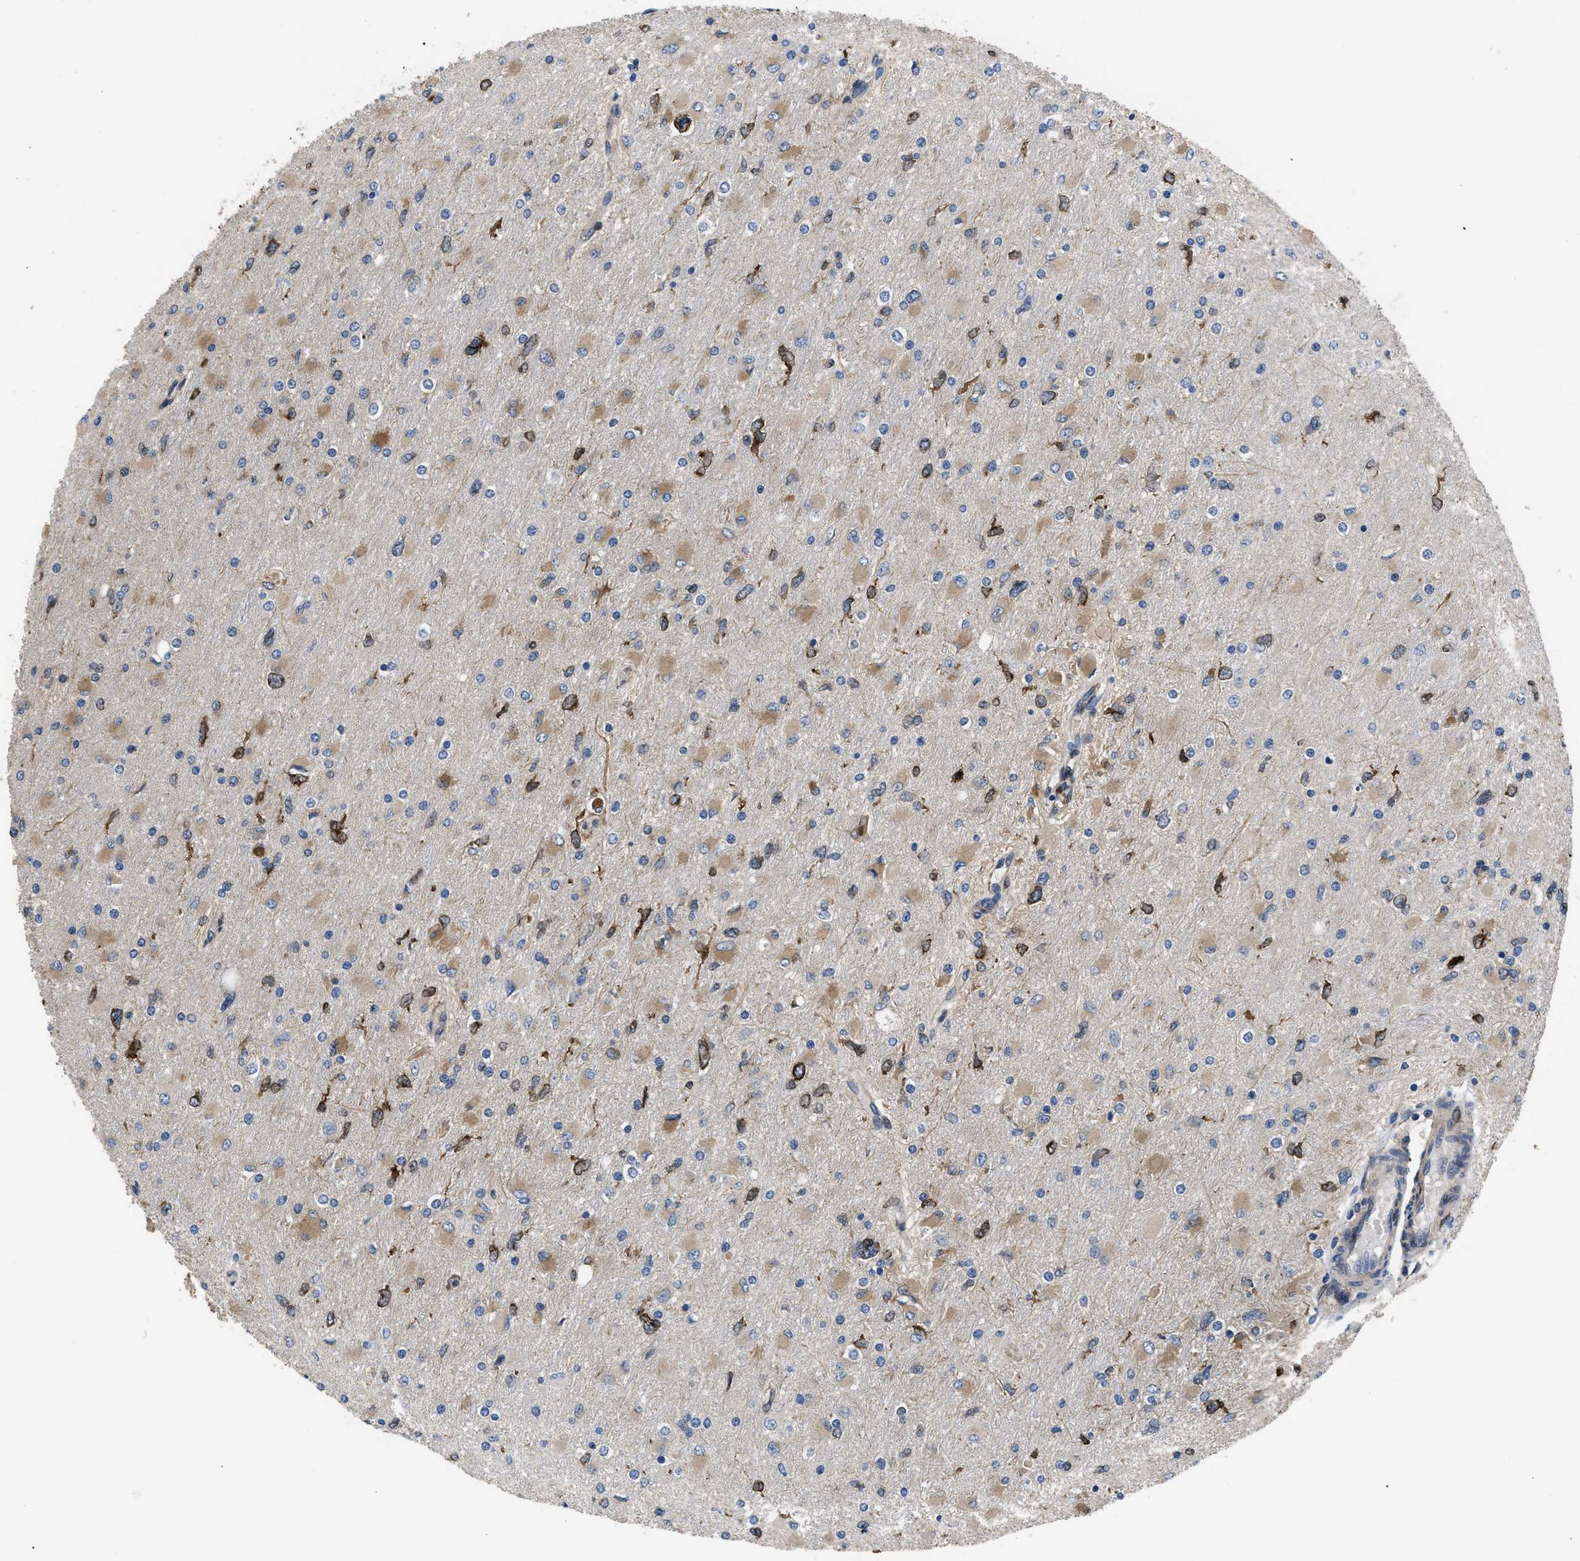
{"staining": {"intensity": "weak", "quantity": ">75%", "location": "cytoplasmic/membranous"}, "tissue": "glioma", "cell_type": "Tumor cells", "image_type": "cancer", "snomed": [{"axis": "morphology", "description": "Glioma, malignant, High grade"}, {"axis": "topography", "description": "Cerebral cortex"}], "caption": "Immunohistochemistry (DAB) staining of malignant glioma (high-grade) displays weak cytoplasmic/membranous protein positivity in approximately >75% of tumor cells.", "gene": "SQLE", "patient": {"sex": "female", "age": 36}}